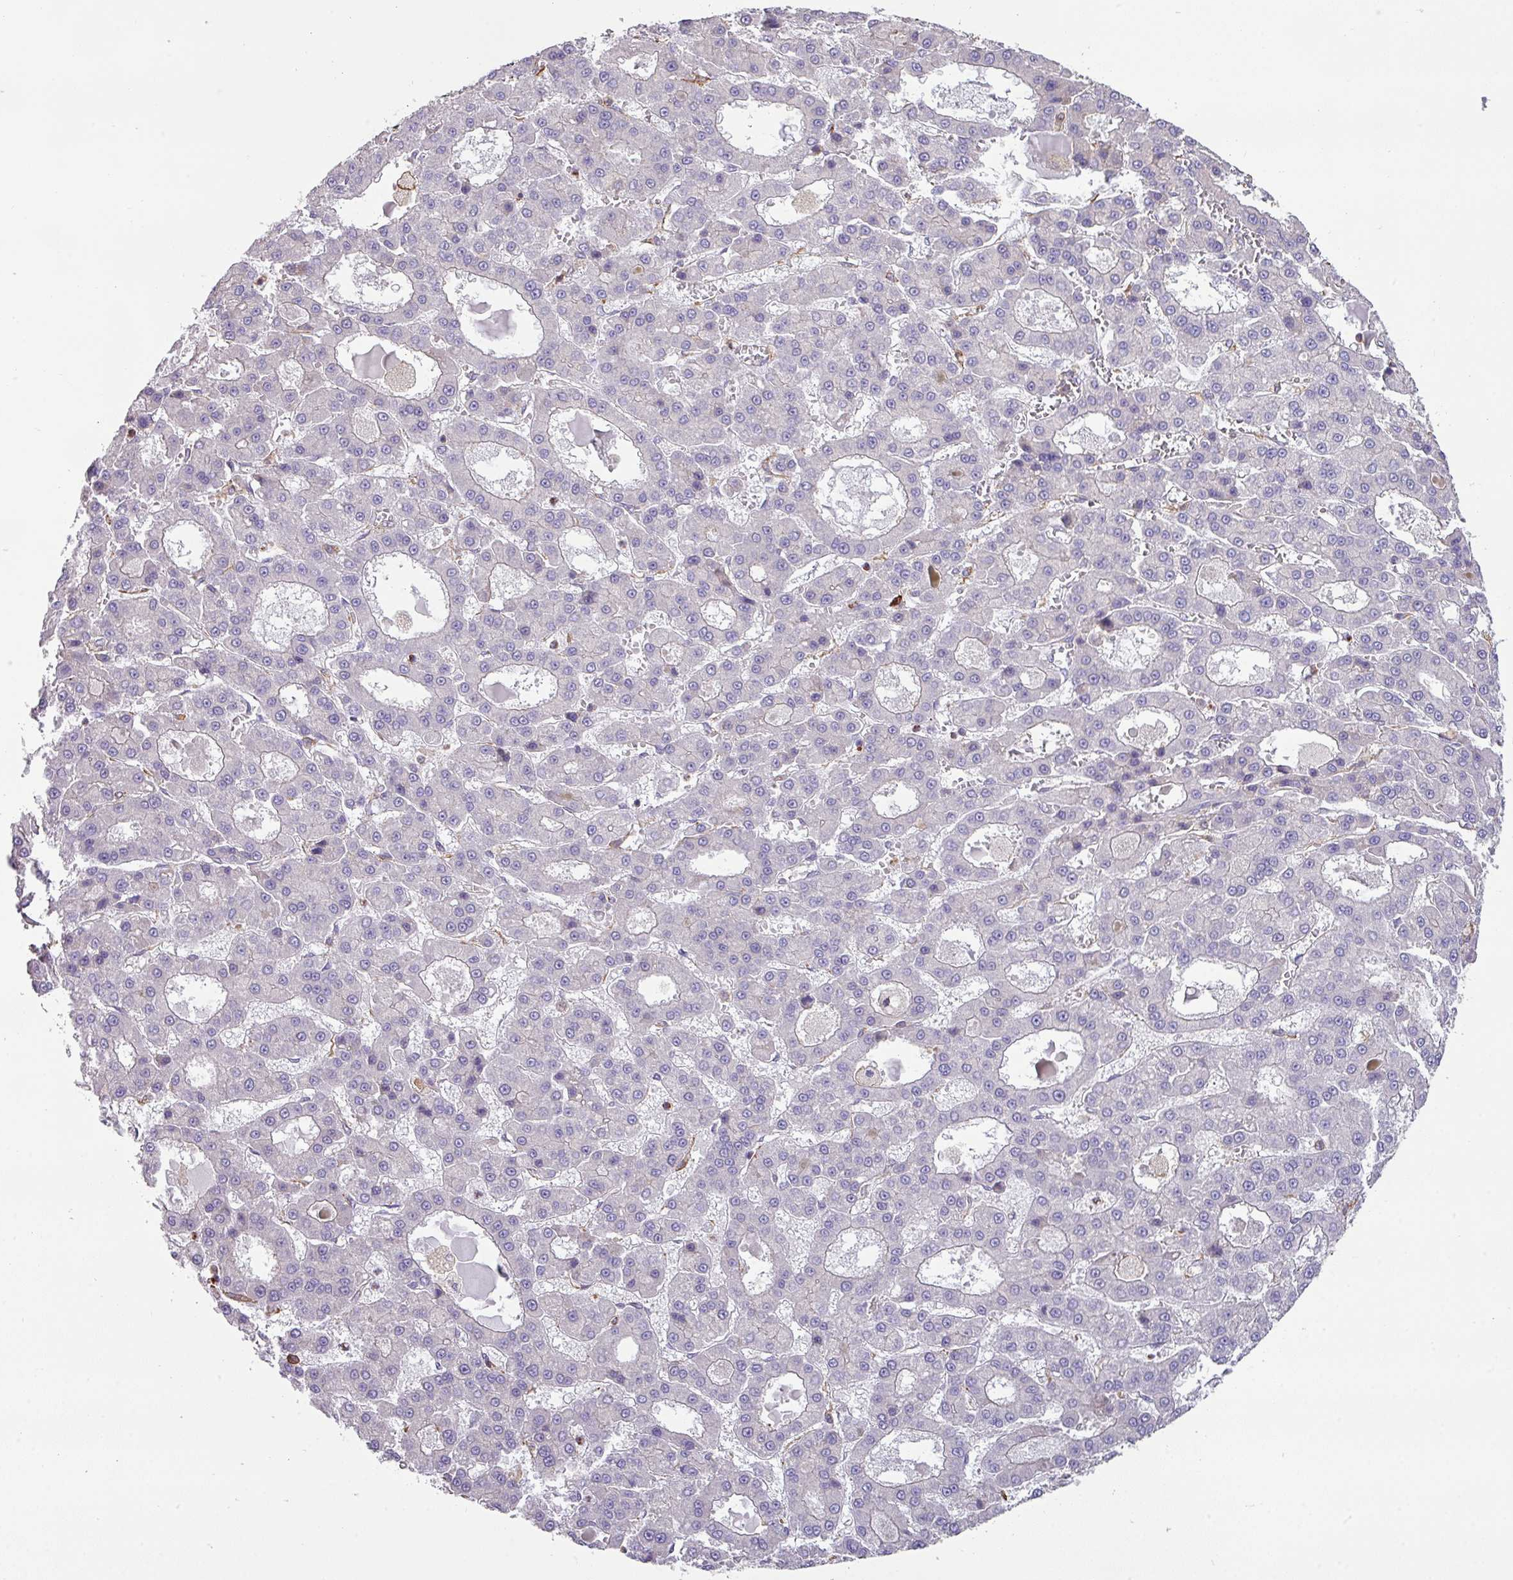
{"staining": {"intensity": "negative", "quantity": "none", "location": "none"}, "tissue": "liver cancer", "cell_type": "Tumor cells", "image_type": "cancer", "snomed": [{"axis": "morphology", "description": "Carcinoma, Hepatocellular, NOS"}, {"axis": "topography", "description": "Liver"}], "caption": "Immunohistochemical staining of liver cancer (hepatocellular carcinoma) reveals no significant staining in tumor cells.", "gene": "LRRC41", "patient": {"sex": "male", "age": 70}}